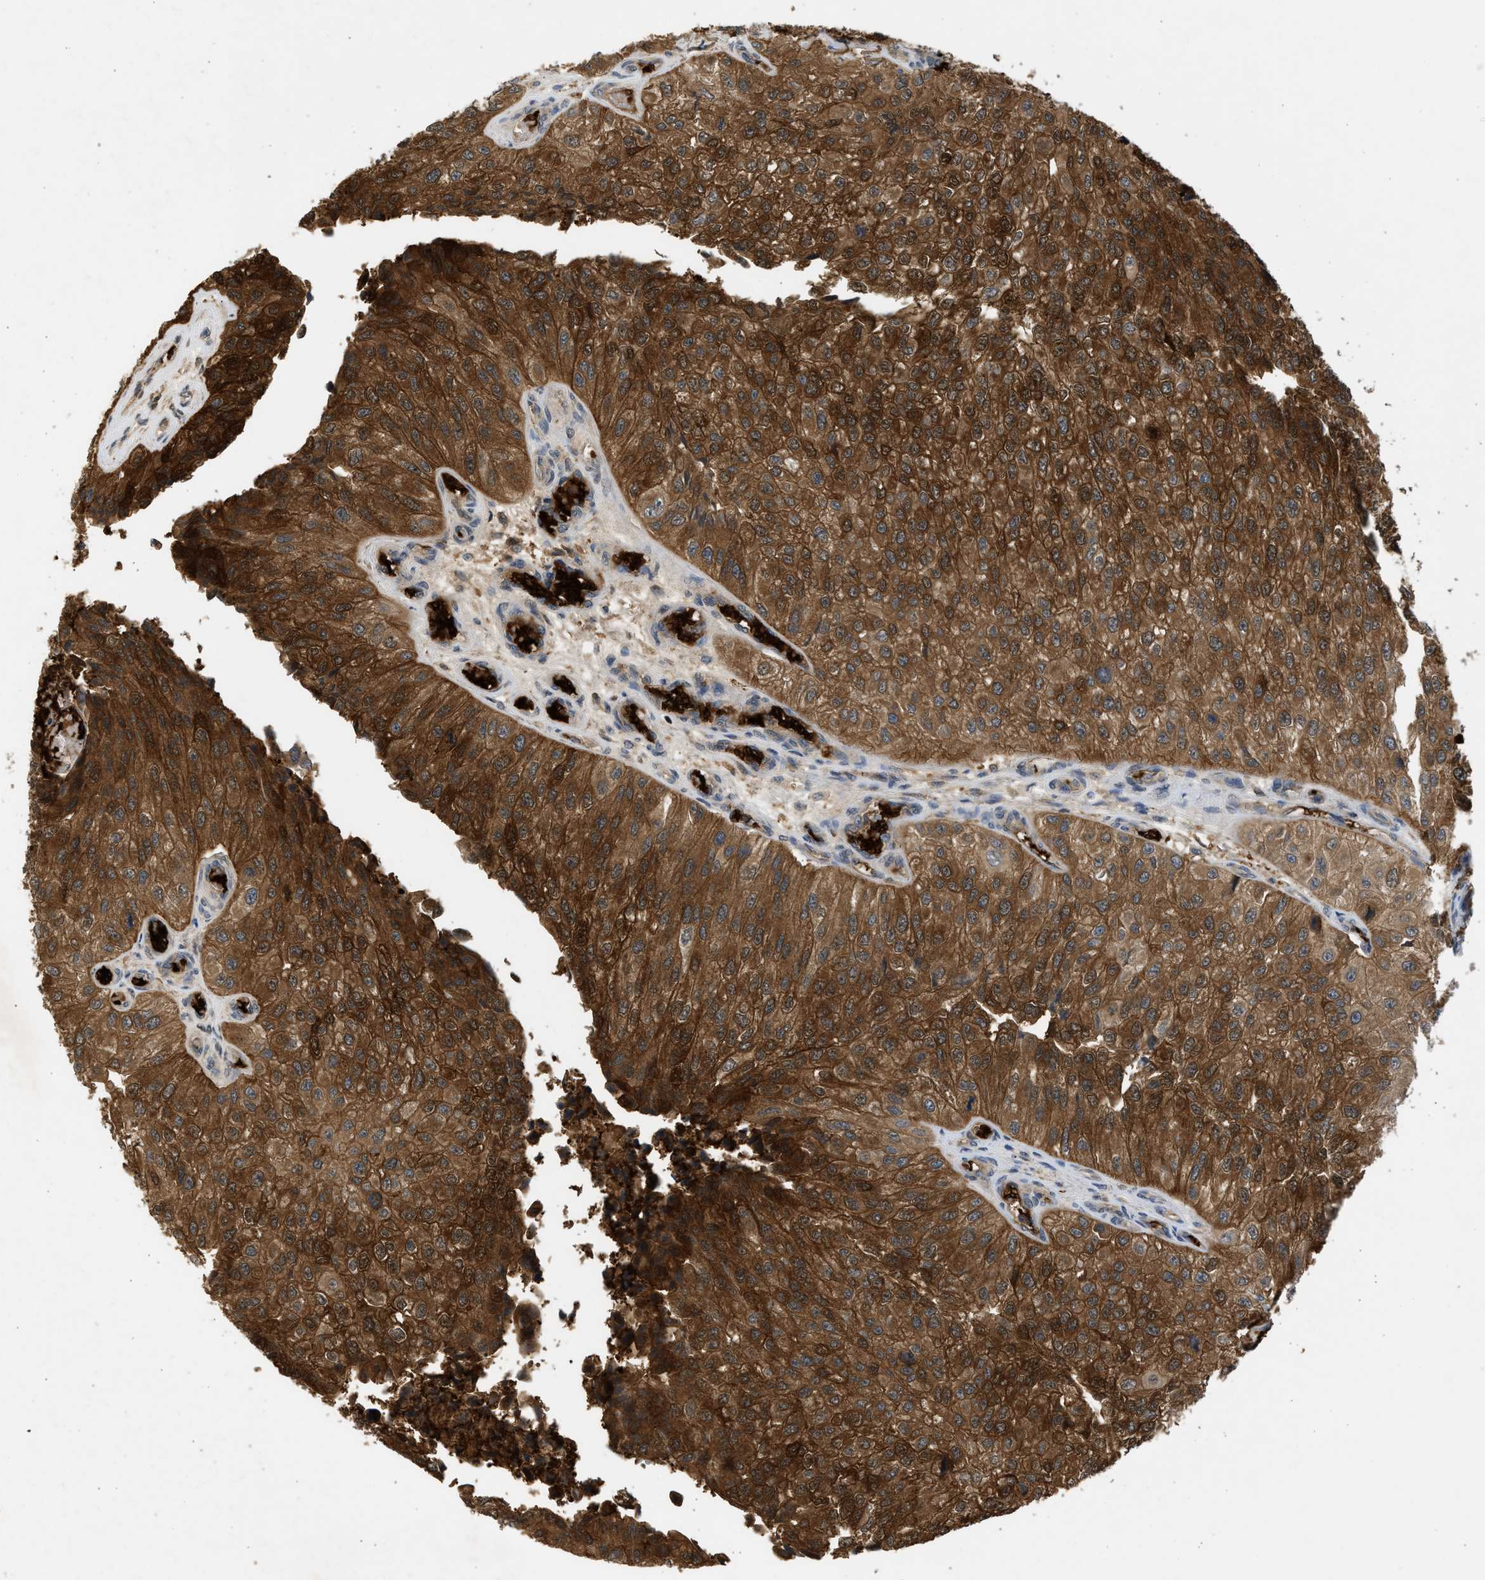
{"staining": {"intensity": "strong", "quantity": ">75%", "location": "cytoplasmic/membranous"}, "tissue": "urothelial cancer", "cell_type": "Tumor cells", "image_type": "cancer", "snomed": [{"axis": "morphology", "description": "Urothelial carcinoma, High grade"}, {"axis": "topography", "description": "Kidney"}, {"axis": "topography", "description": "Urinary bladder"}], "caption": "An image showing strong cytoplasmic/membranous staining in approximately >75% of tumor cells in urothelial cancer, as visualized by brown immunohistochemical staining.", "gene": "MAPK7", "patient": {"sex": "male", "age": 77}}